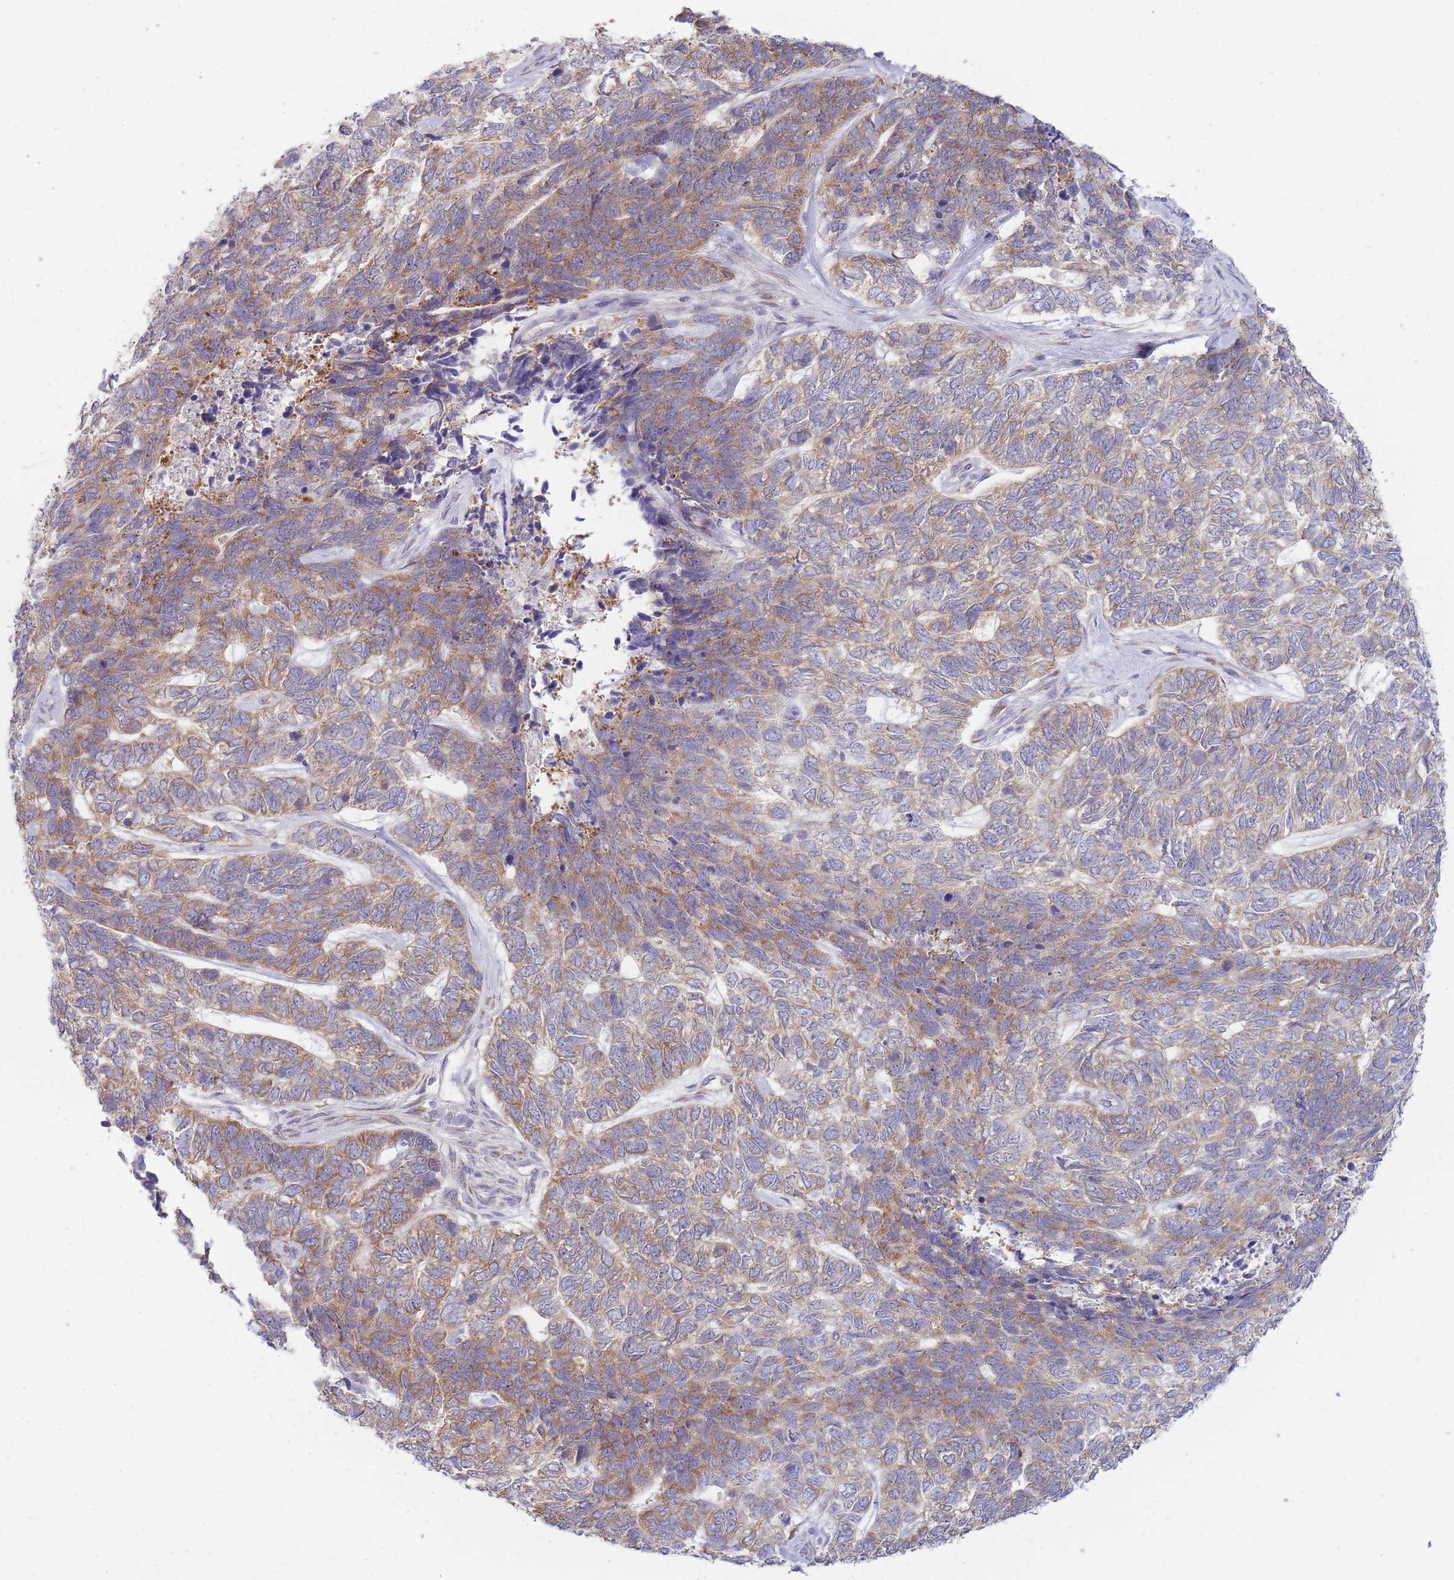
{"staining": {"intensity": "moderate", "quantity": ">75%", "location": "cytoplasmic/membranous"}, "tissue": "skin cancer", "cell_type": "Tumor cells", "image_type": "cancer", "snomed": [{"axis": "morphology", "description": "Basal cell carcinoma"}, {"axis": "topography", "description": "Skin"}], "caption": "IHC image of neoplastic tissue: human basal cell carcinoma (skin) stained using immunohistochemistry (IHC) shows medium levels of moderate protein expression localized specifically in the cytoplasmic/membranous of tumor cells, appearing as a cytoplasmic/membranous brown color.", "gene": "OR5L2", "patient": {"sex": "female", "age": 65}}